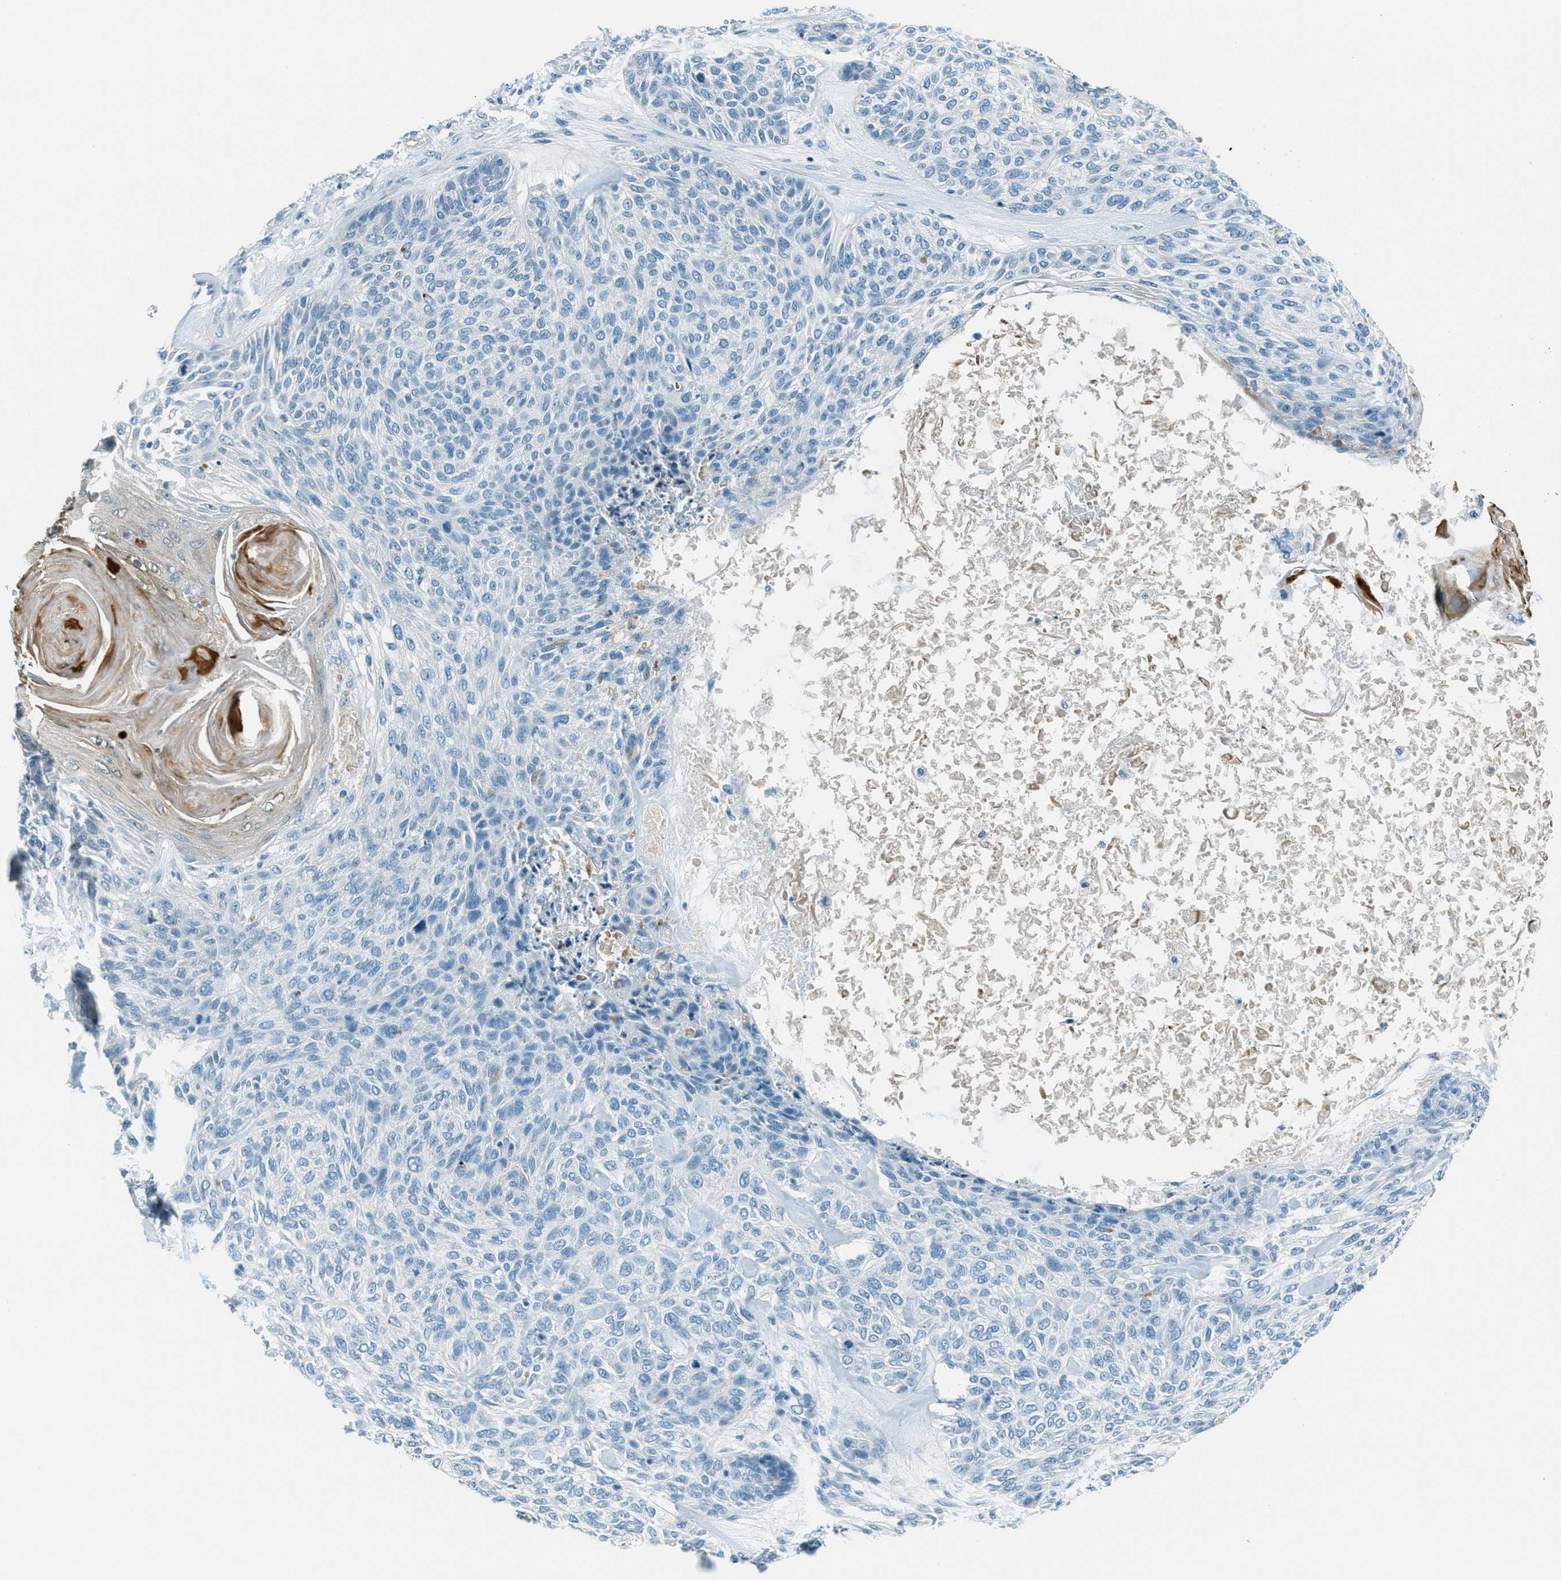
{"staining": {"intensity": "weak", "quantity": "<25%", "location": "cytoplasmic/membranous"}, "tissue": "skin cancer", "cell_type": "Tumor cells", "image_type": "cancer", "snomed": [{"axis": "morphology", "description": "Basal cell carcinoma"}, {"axis": "topography", "description": "Skin"}], "caption": "The IHC micrograph has no significant positivity in tumor cells of skin basal cell carcinoma tissue. The staining is performed using DAB (3,3'-diaminobenzidine) brown chromogen with nuclei counter-stained in using hematoxylin.", "gene": "MSLN", "patient": {"sex": "male", "age": 55}}